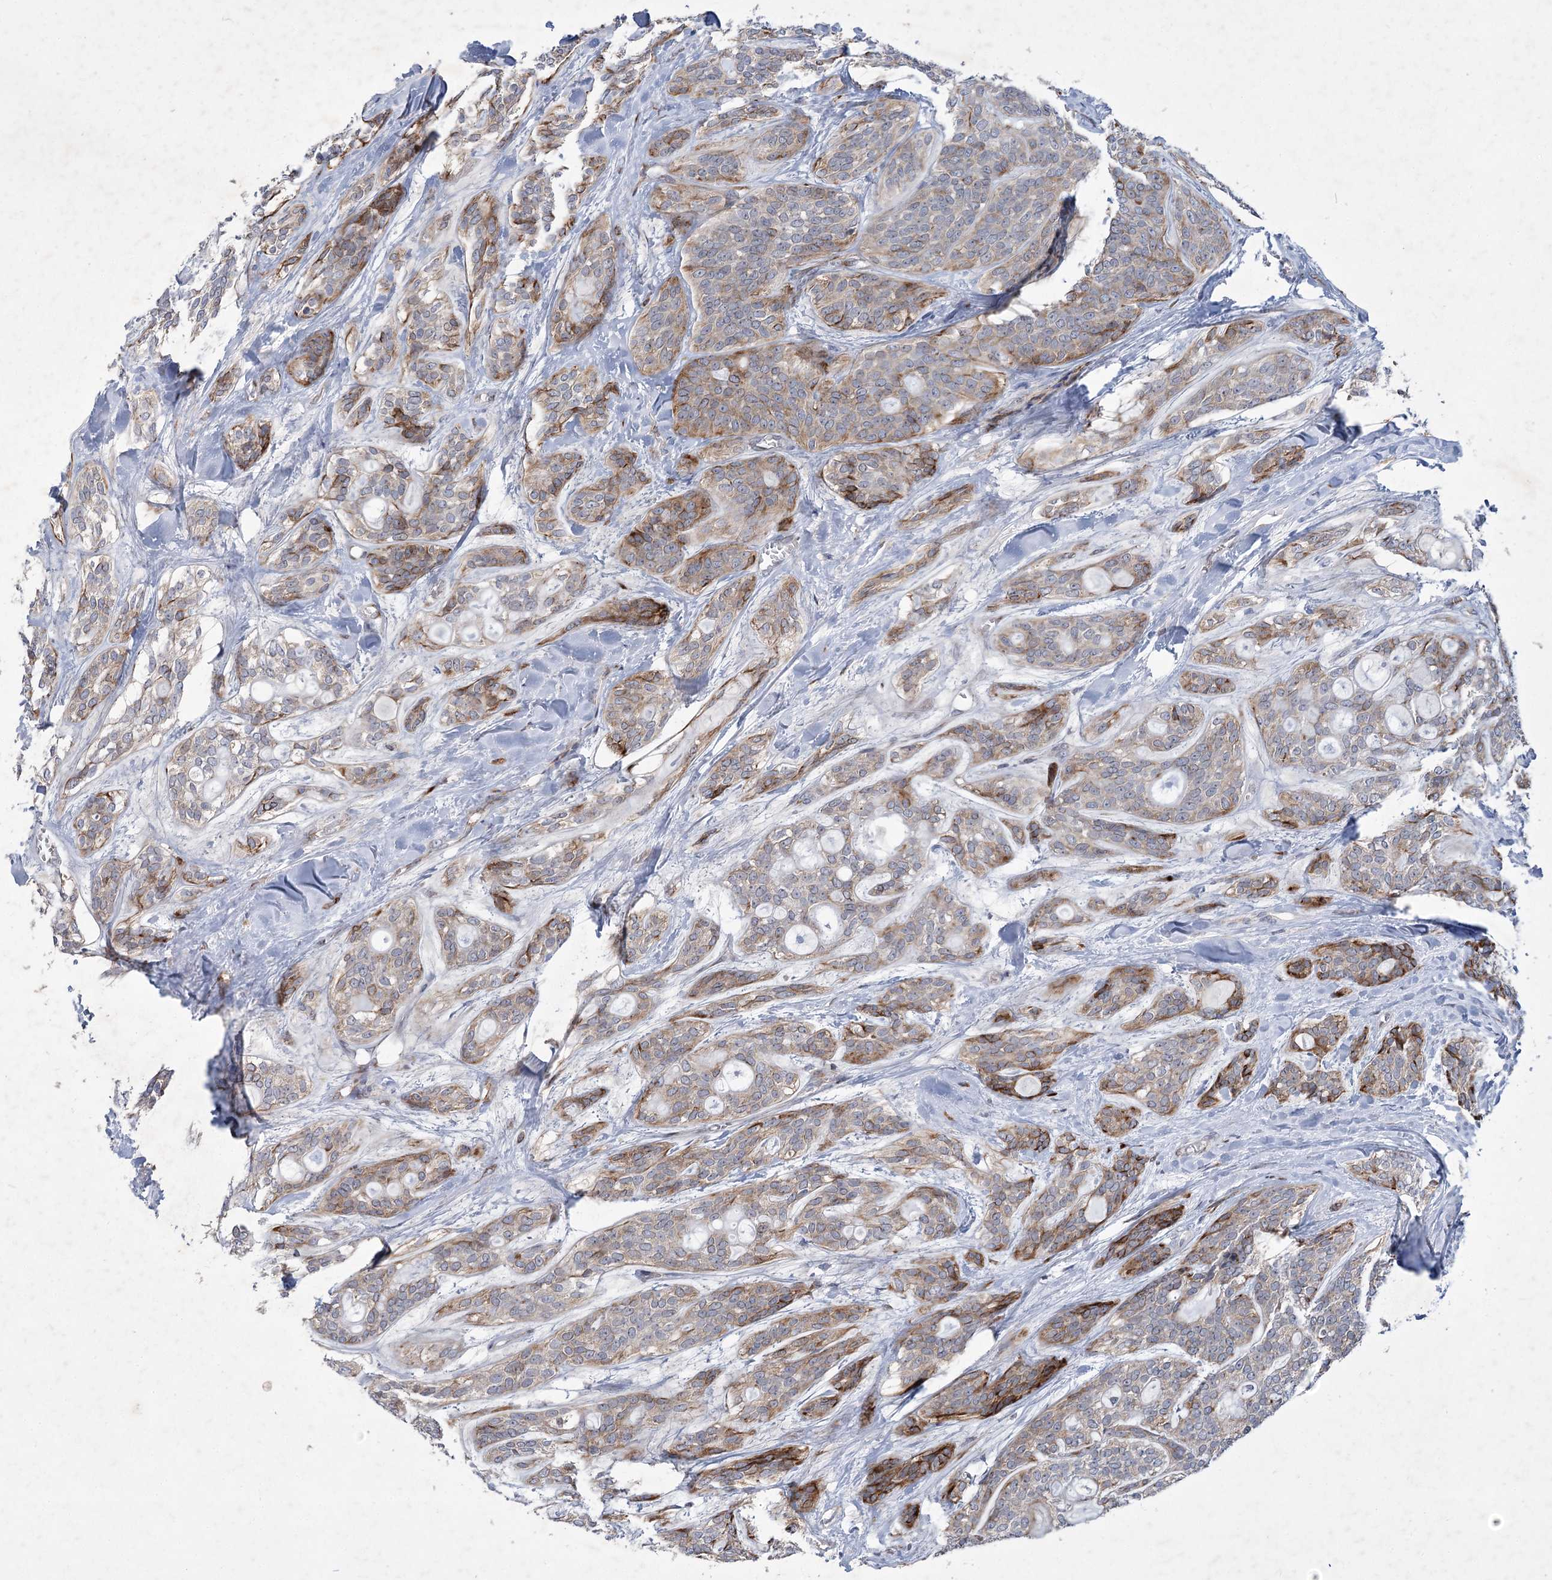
{"staining": {"intensity": "weak", "quantity": ">75%", "location": "cytoplasmic/membranous"}, "tissue": "head and neck cancer", "cell_type": "Tumor cells", "image_type": "cancer", "snomed": [{"axis": "morphology", "description": "Adenocarcinoma, NOS"}, {"axis": "topography", "description": "Head-Neck"}], "caption": "Immunohistochemical staining of human head and neck cancer (adenocarcinoma) exhibits low levels of weak cytoplasmic/membranous protein expression in approximately >75% of tumor cells.", "gene": "GCNT4", "patient": {"sex": "male", "age": 66}}